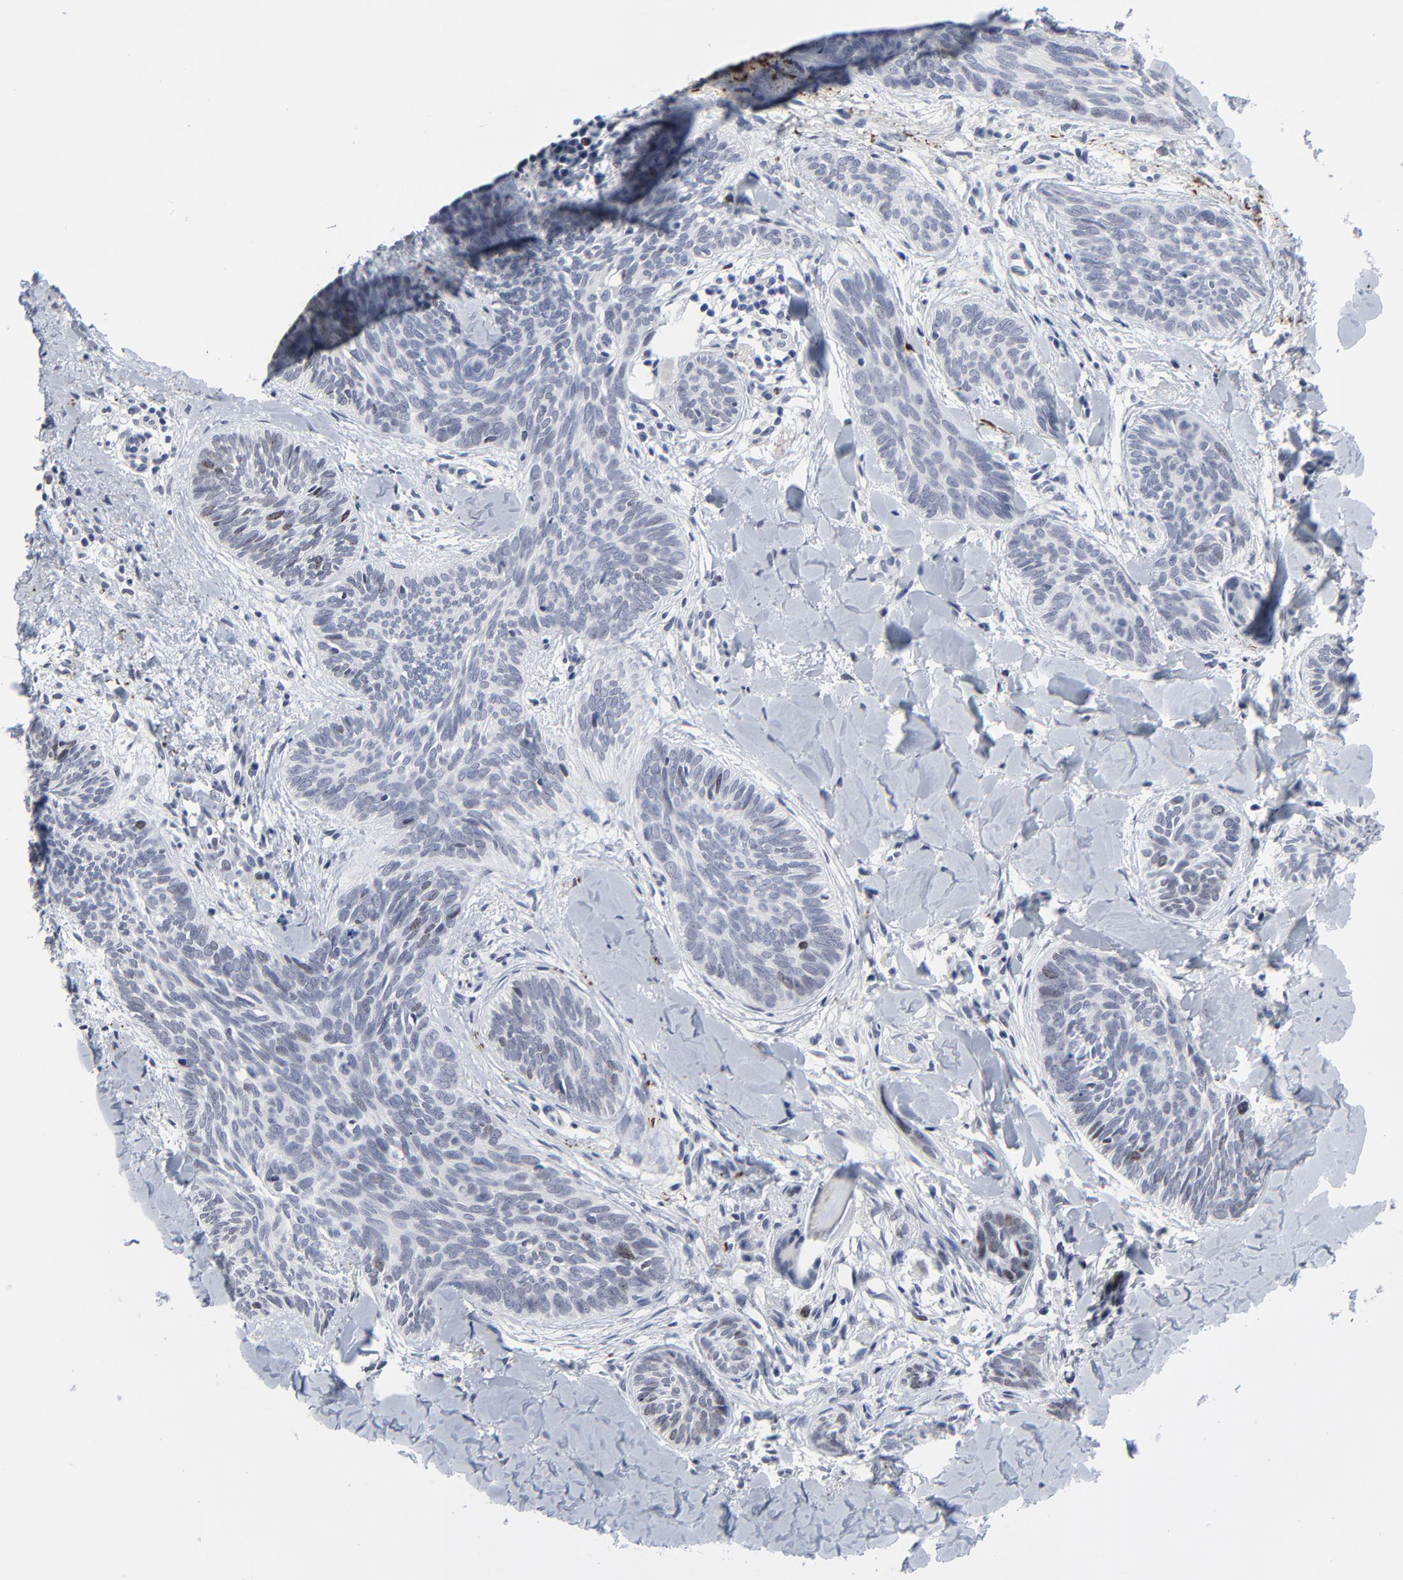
{"staining": {"intensity": "weak", "quantity": "<25%", "location": "nuclear"}, "tissue": "skin cancer", "cell_type": "Tumor cells", "image_type": "cancer", "snomed": [{"axis": "morphology", "description": "Basal cell carcinoma"}, {"axis": "topography", "description": "Skin"}], "caption": "This is a photomicrograph of IHC staining of skin basal cell carcinoma, which shows no positivity in tumor cells. (IHC, brightfield microscopy, high magnification).", "gene": "ZNF589", "patient": {"sex": "female", "age": 81}}